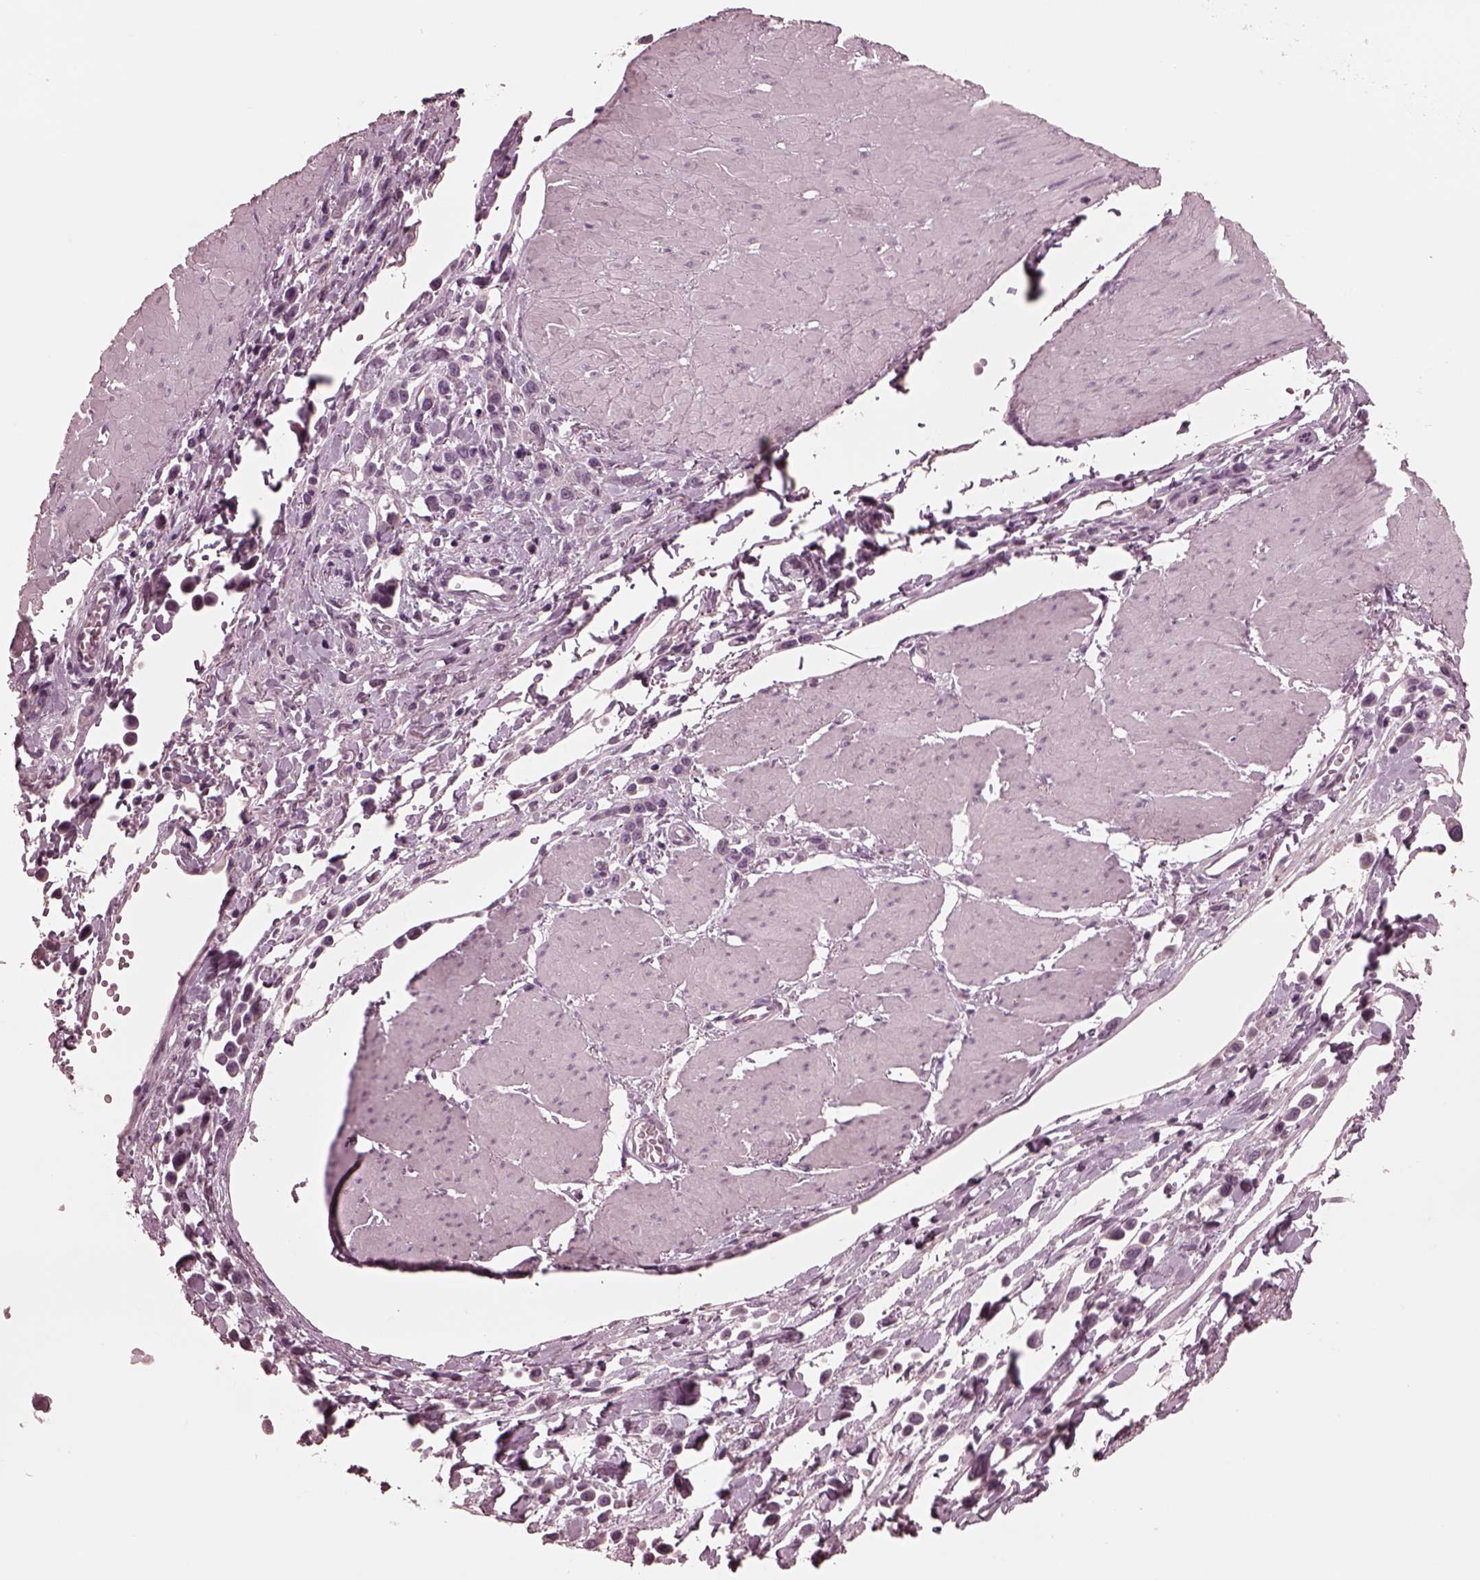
{"staining": {"intensity": "negative", "quantity": "none", "location": "none"}, "tissue": "stomach cancer", "cell_type": "Tumor cells", "image_type": "cancer", "snomed": [{"axis": "morphology", "description": "Adenocarcinoma, NOS"}, {"axis": "topography", "description": "Stomach"}], "caption": "Immunohistochemical staining of stomach cancer displays no significant staining in tumor cells.", "gene": "CGA", "patient": {"sex": "male", "age": 47}}